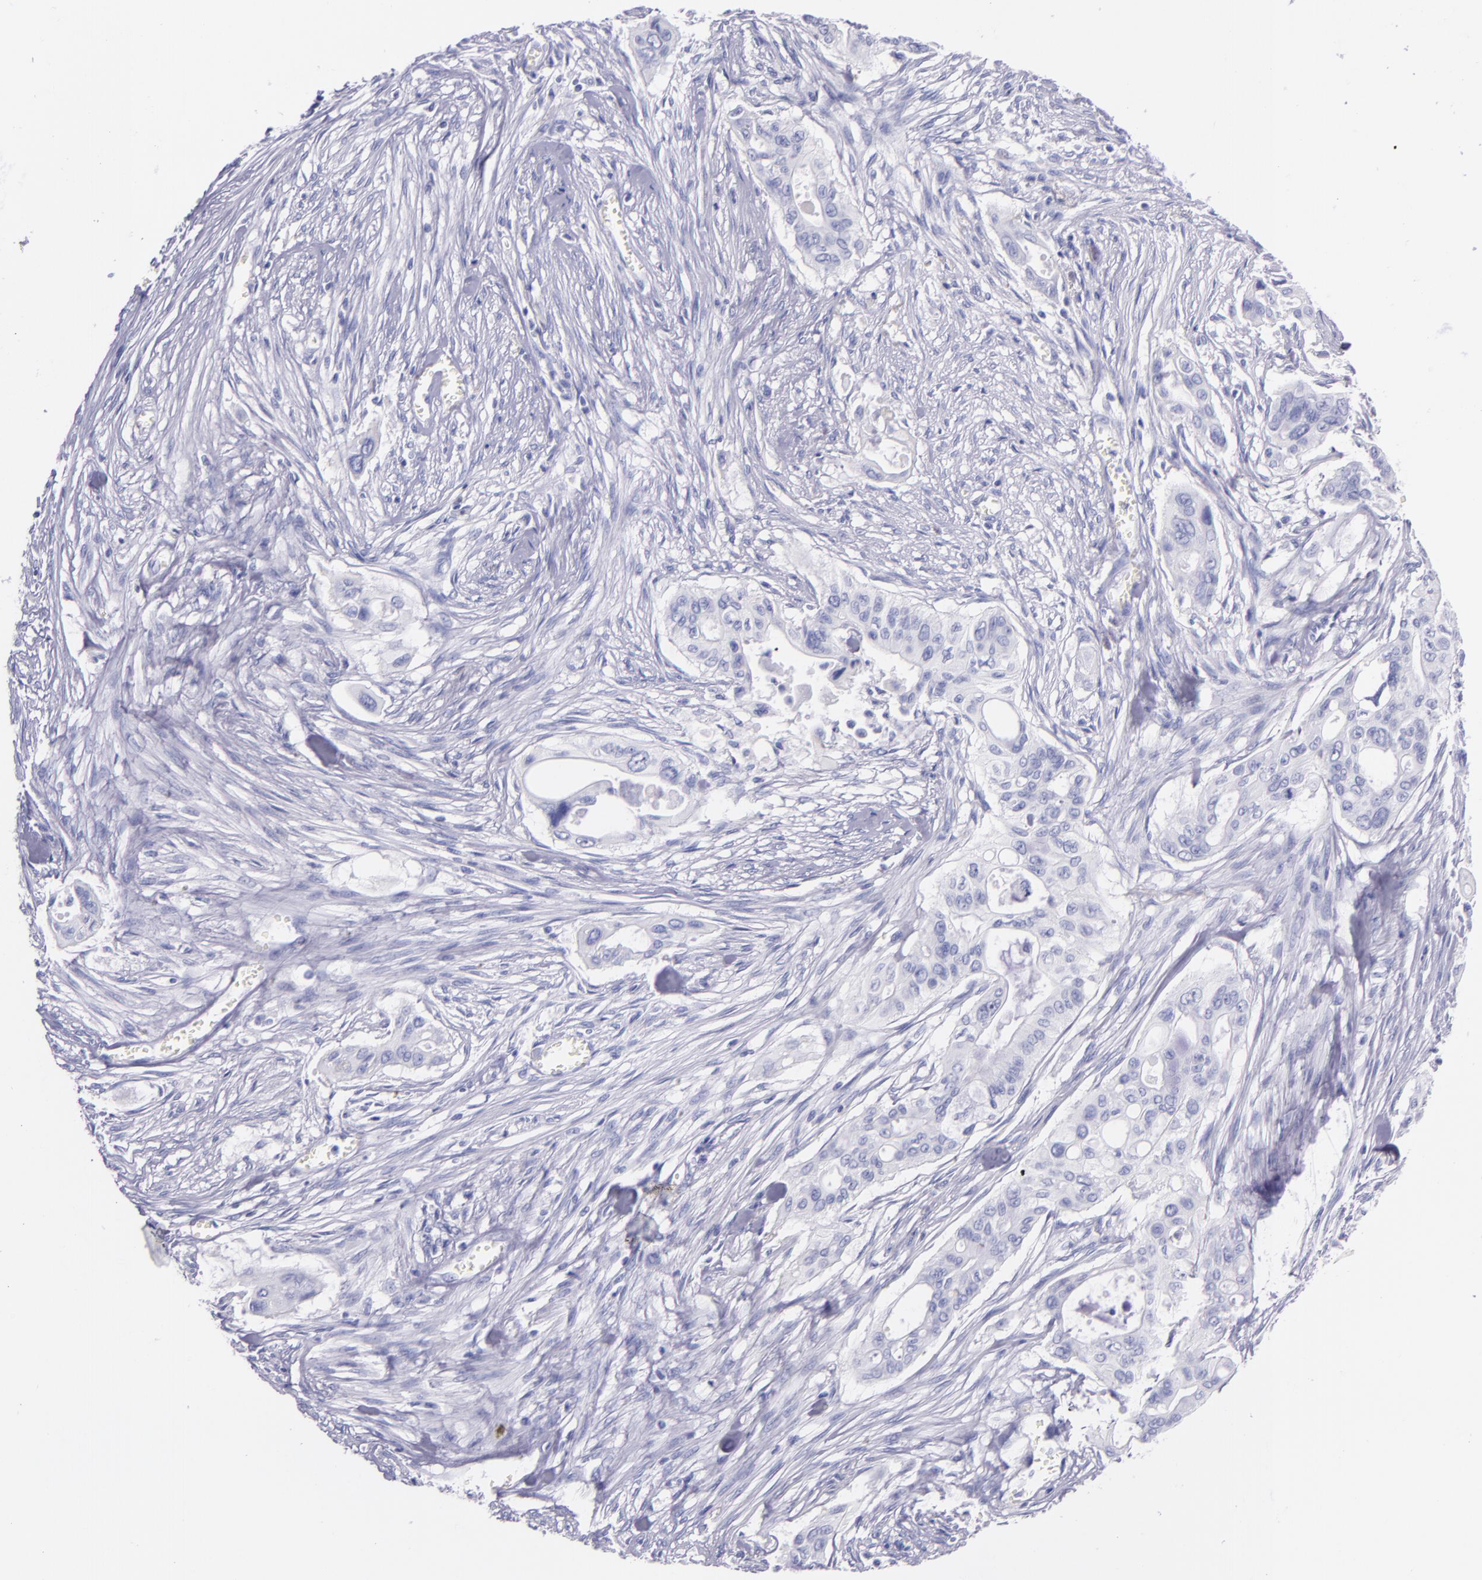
{"staining": {"intensity": "negative", "quantity": "none", "location": "none"}, "tissue": "pancreatic cancer", "cell_type": "Tumor cells", "image_type": "cancer", "snomed": [{"axis": "morphology", "description": "Adenocarcinoma, NOS"}, {"axis": "topography", "description": "Pancreas"}], "caption": "An image of human adenocarcinoma (pancreatic) is negative for staining in tumor cells.", "gene": "SFTPA2", "patient": {"sex": "male", "age": 77}}